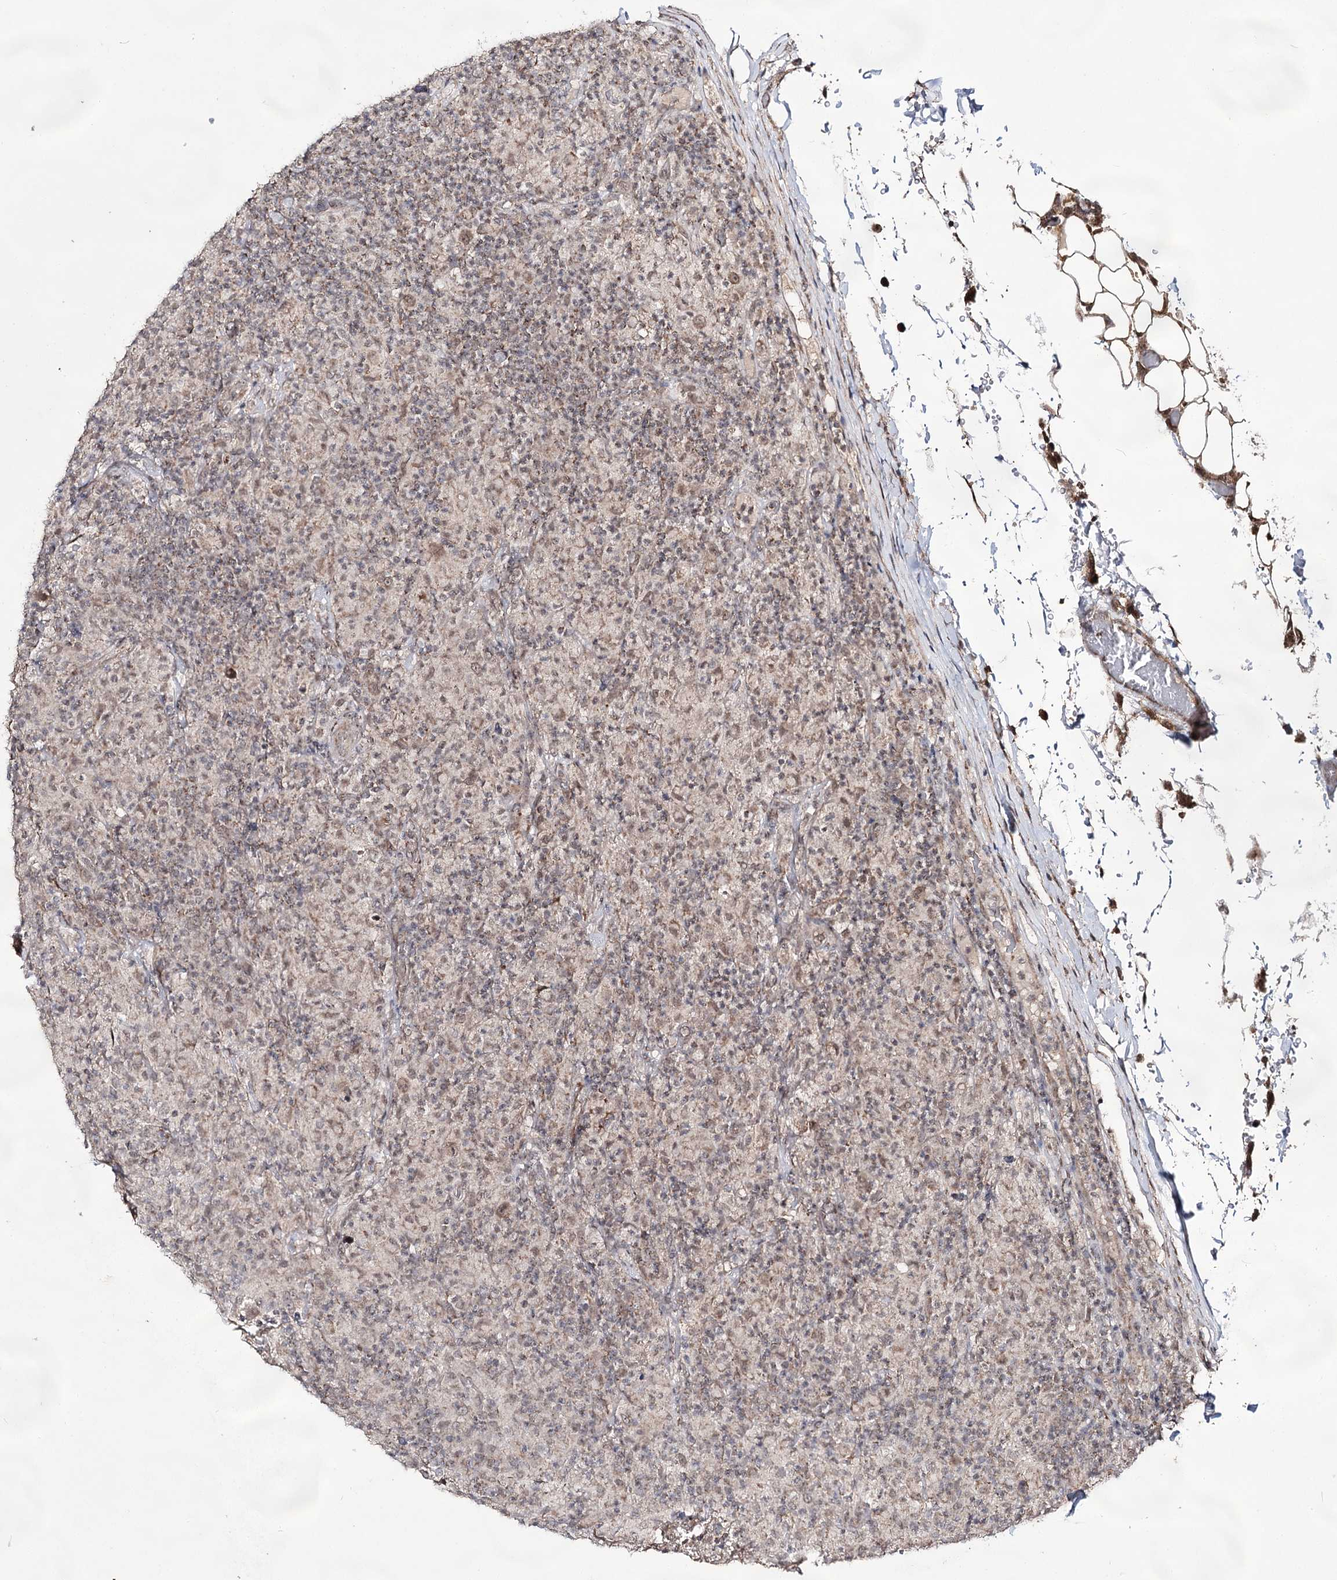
{"staining": {"intensity": "weak", "quantity": ">75%", "location": "nuclear"}, "tissue": "lymphoma", "cell_type": "Tumor cells", "image_type": "cancer", "snomed": [{"axis": "morphology", "description": "Hodgkin's disease, NOS"}, {"axis": "topography", "description": "Lymph node"}], "caption": "High-magnification brightfield microscopy of Hodgkin's disease stained with DAB (3,3'-diaminobenzidine) (brown) and counterstained with hematoxylin (blue). tumor cells exhibit weak nuclear positivity is present in about>75% of cells.", "gene": "ACTR6", "patient": {"sex": "male", "age": 70}}